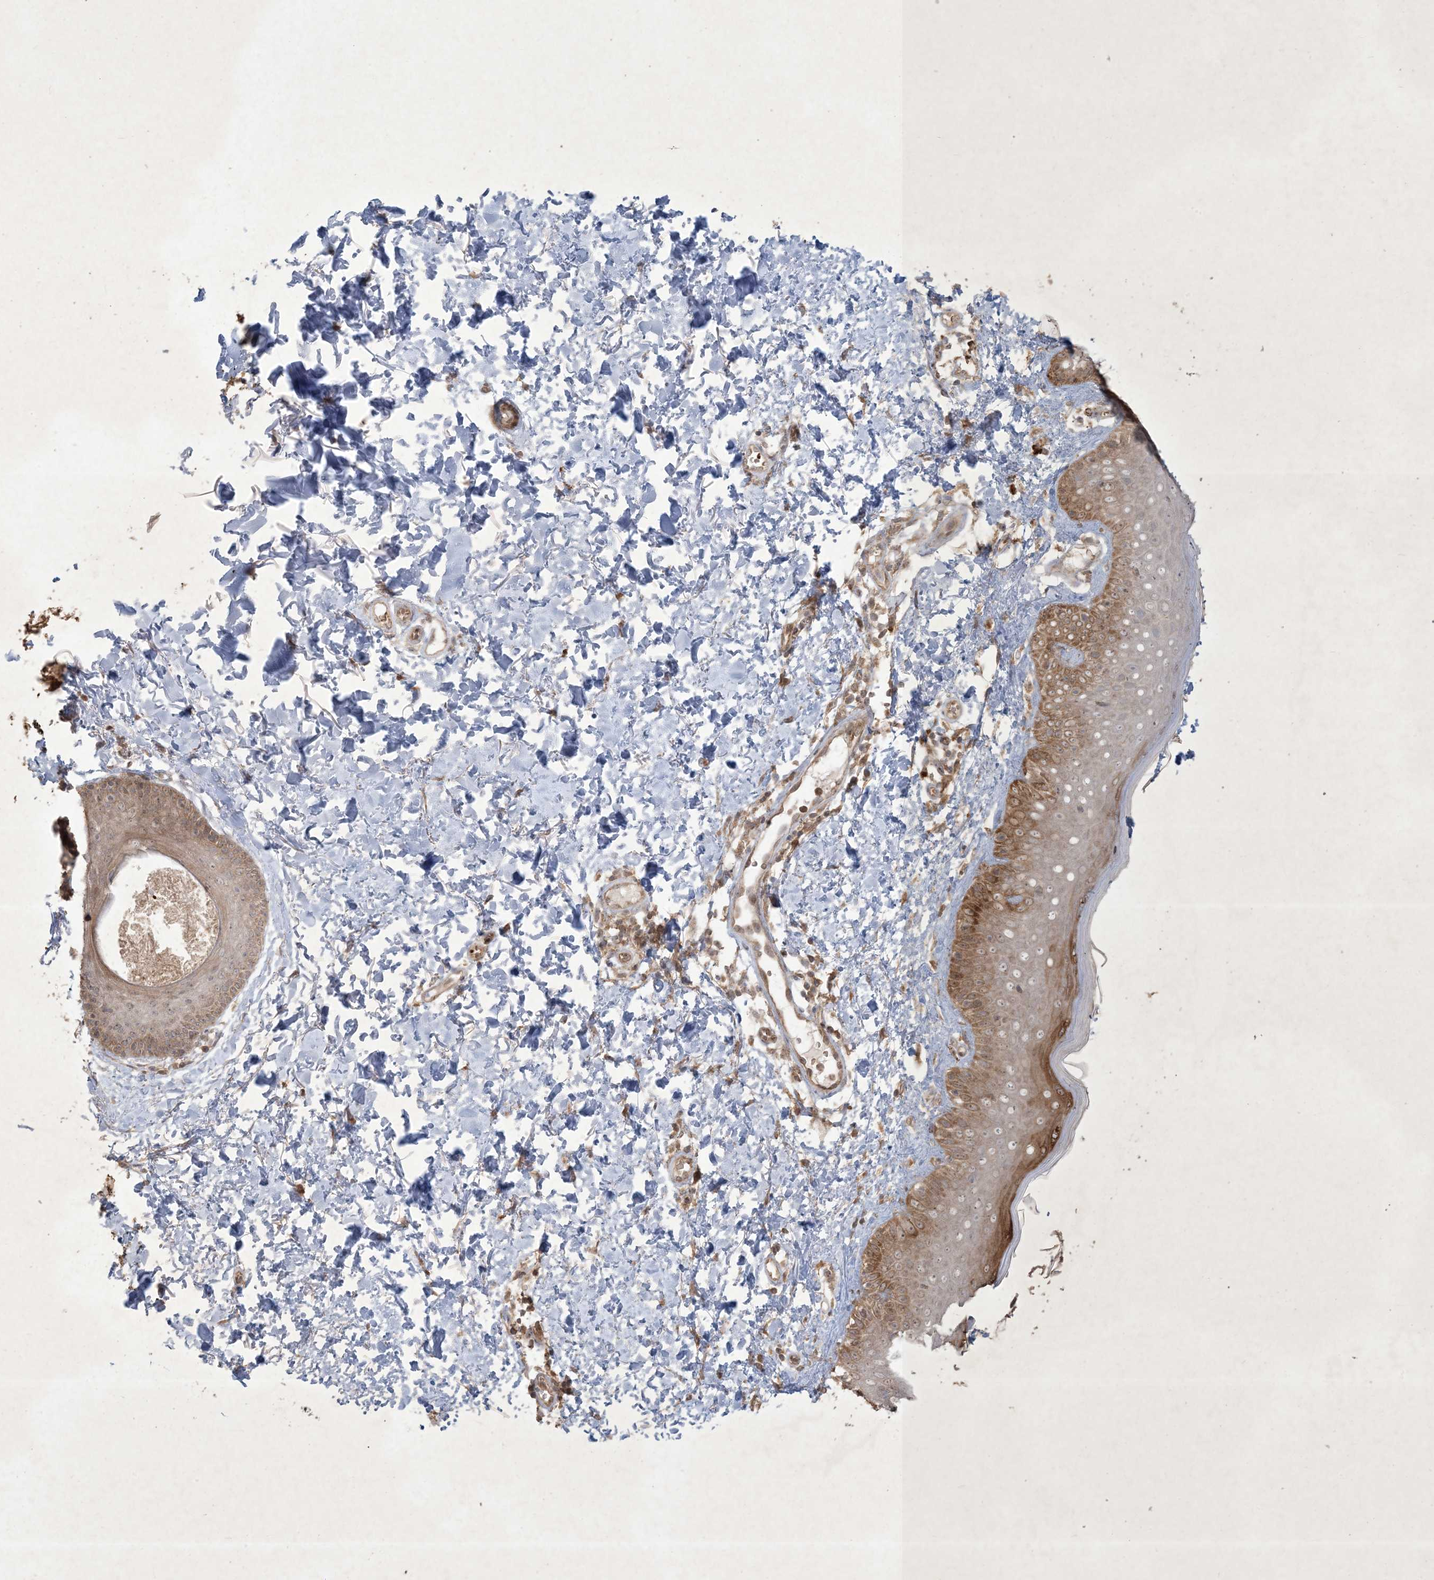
{"staining": {"intensity": "weak", "quantity": "25%-75%", "location": "cytoplasmic/membranous"}, "tissue": "skin", "cell_type": "Fibroblasts", "image_type": "normal", "snomed": [{"axis": "morphology", "description": "Normal tissue, NOS"}, {"axis": "topography", "description": "Skin"}], "caption": "Immunohistochemical staining of benign human skin displays low levels of weak cytoplasmic/membranous positivity in about 25%-75% of fibroblasts. Immunohistochemistry (ihc) stains the protein of interest in brown and the nuclei are stained blue.", "gene": "NRBP2", "patient": {"sex": "male", "age": 52}}